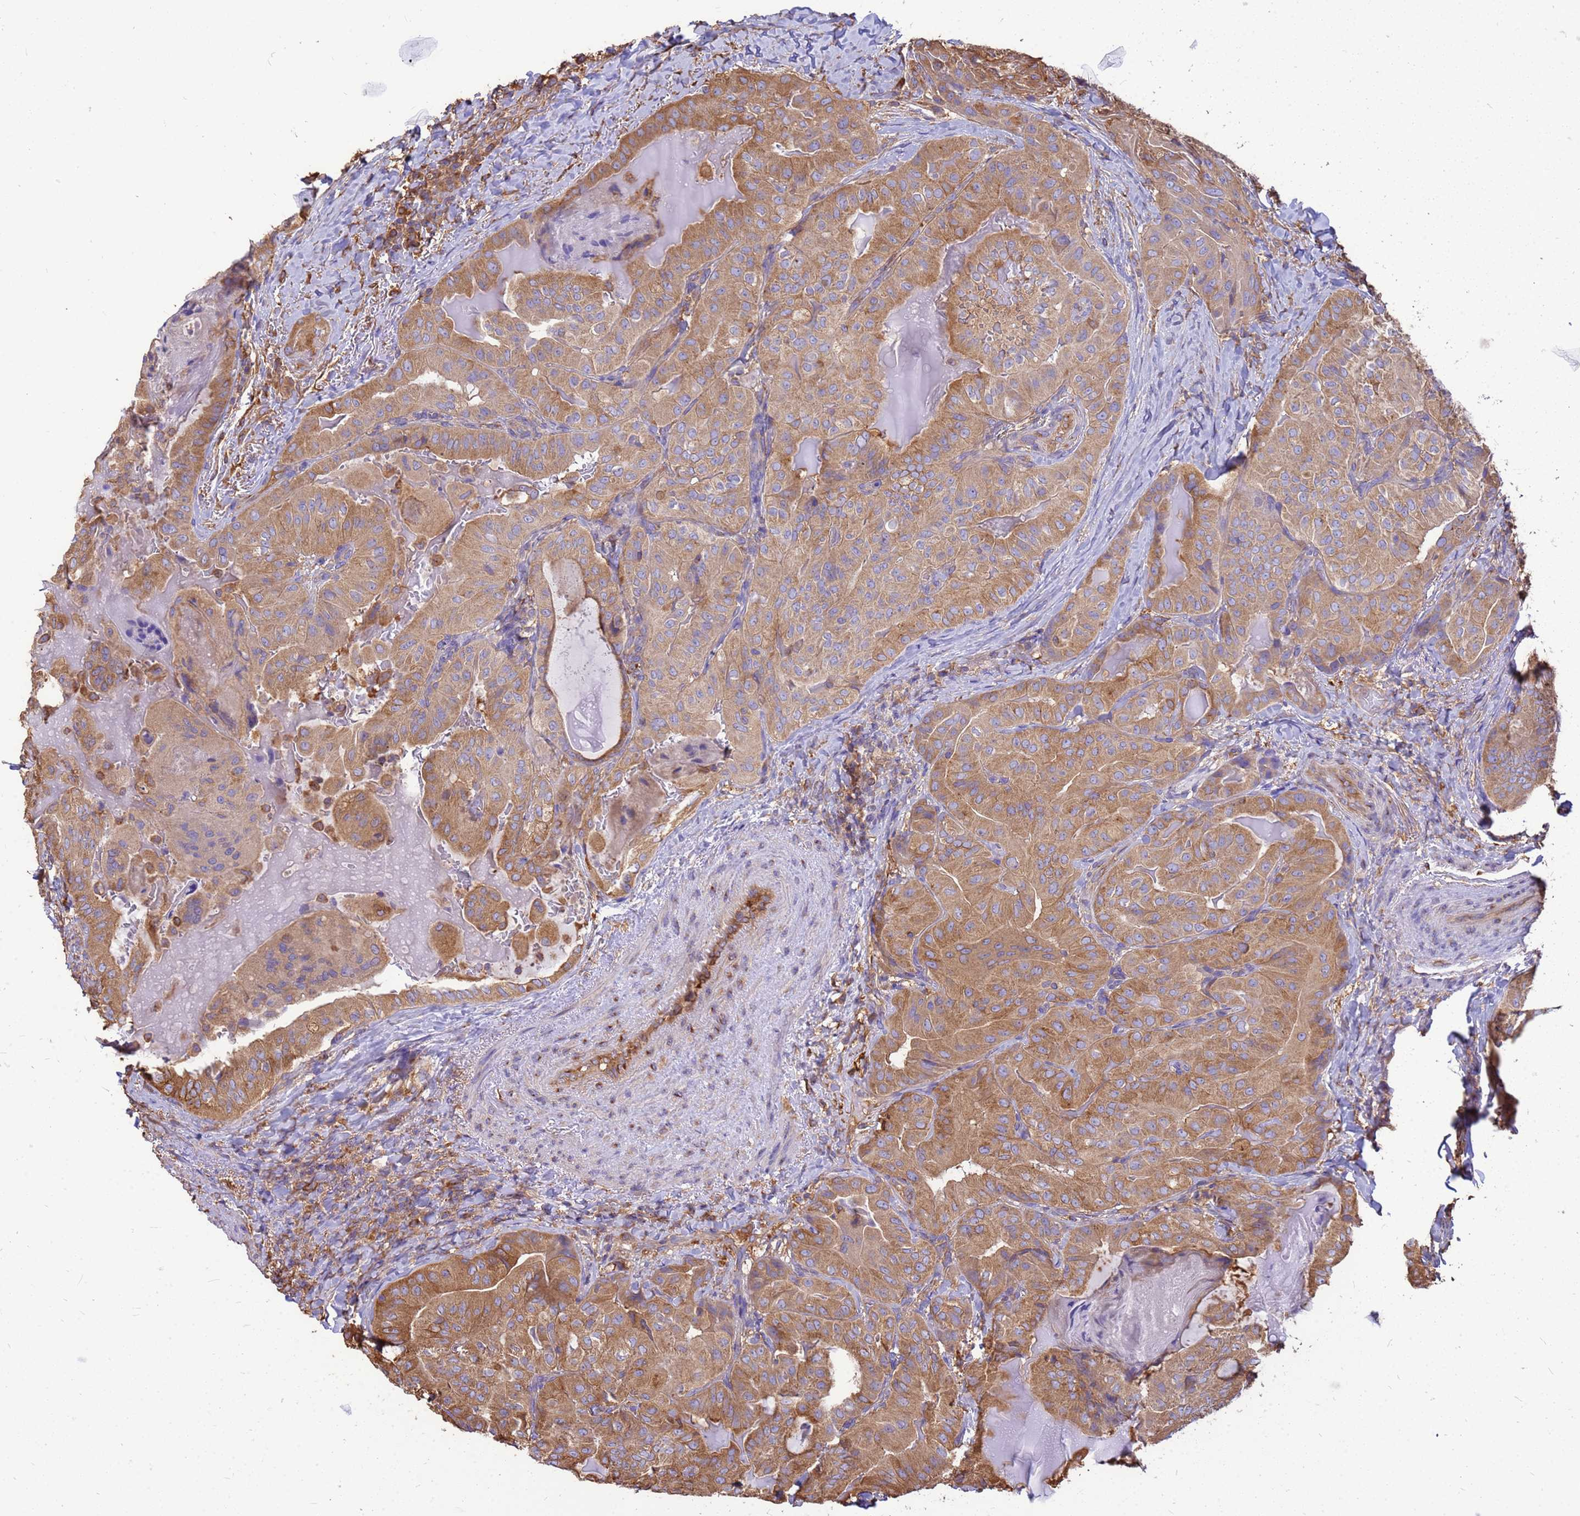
{"staining": {"intensity": "moderate", "quantity": ">75%", "location": "cytoplasmic/membranous"}, "tissue": "thyroid cancer", "cell_type": "Tumor cells", "image_type": "cancer", "snomed": [{"axis": "morphology", "description": "Papillary adenocarcinoma, NOS"}, {"axis": "topography", "description": "Thyroid gland"}], "caption": "A high-resolution micrograph shows immunohistochemistry (IHC) staining of thyroid cancer (papillary adenocarcinoma), which displays moderate cytoplasmic/membranous positivity in approximately >75% of tumor cells. (Stains: DAB (3,3'-diaminobenzidine) in brown, nuclei in blue, Microscopy: brightfield microscopy at high magnification).", "gene": "TUBB1", "patient": {"sex": "female", "age": 68}}